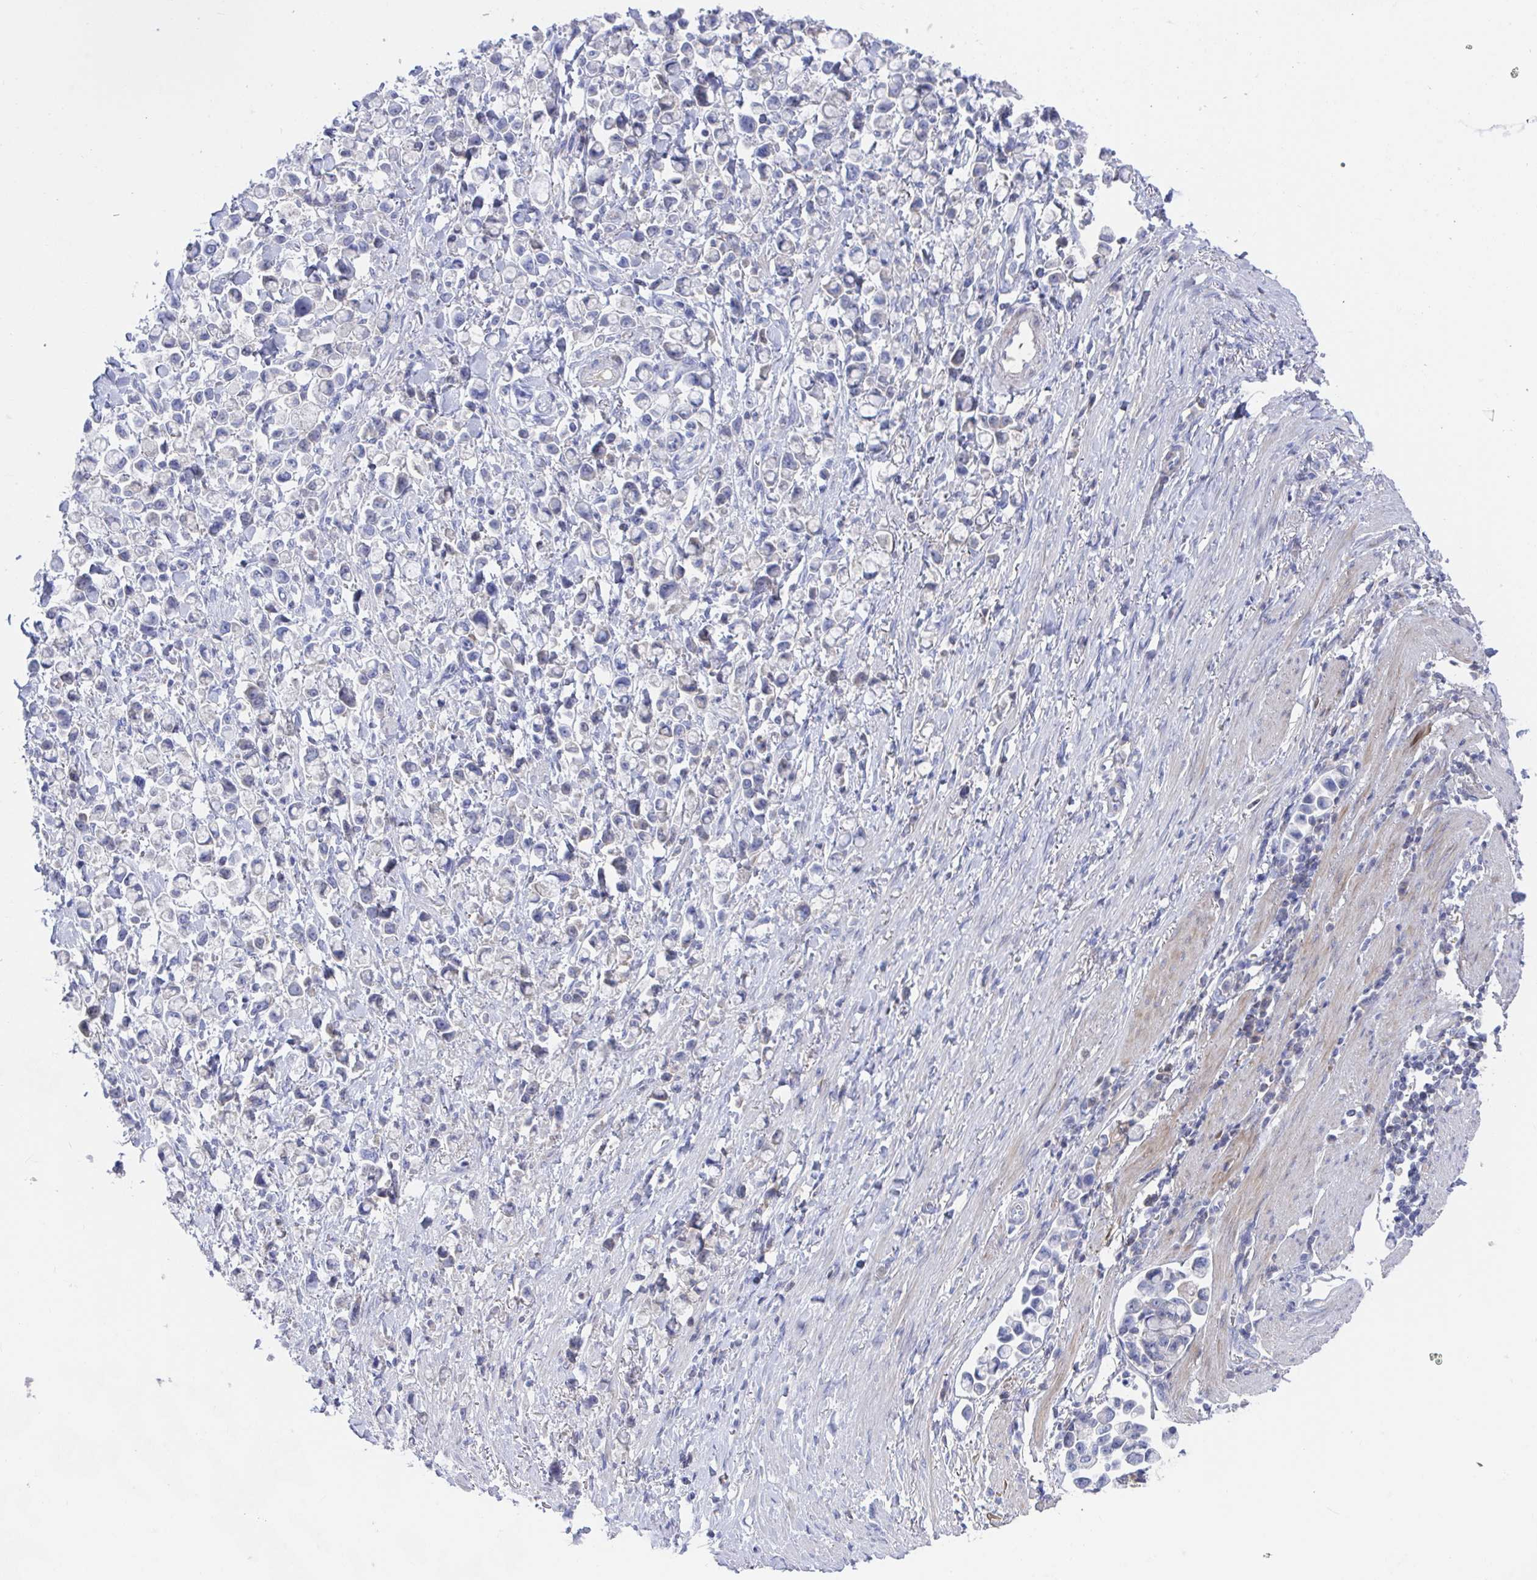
{"staining": {"intensity": "negative", "quantity": "none", "location": "none"}, "tissue": "stomach cancer", "cell_type": "Tumor cells", "image_type": "cancer", "snomed": [{"axis": "morphology", "description": "Adenocarcinoma, NOS"}, {"axis": "topography", "description": "Stomach"}], "caption": "Tumor cells show no significant staining in stomach adenocarcinoma. (Immunohistochemistry (ihc), brightfield microscopy, high magnification).", "gene": "TNFAIP6", "patient": {"sex": "female", "age": 81}}